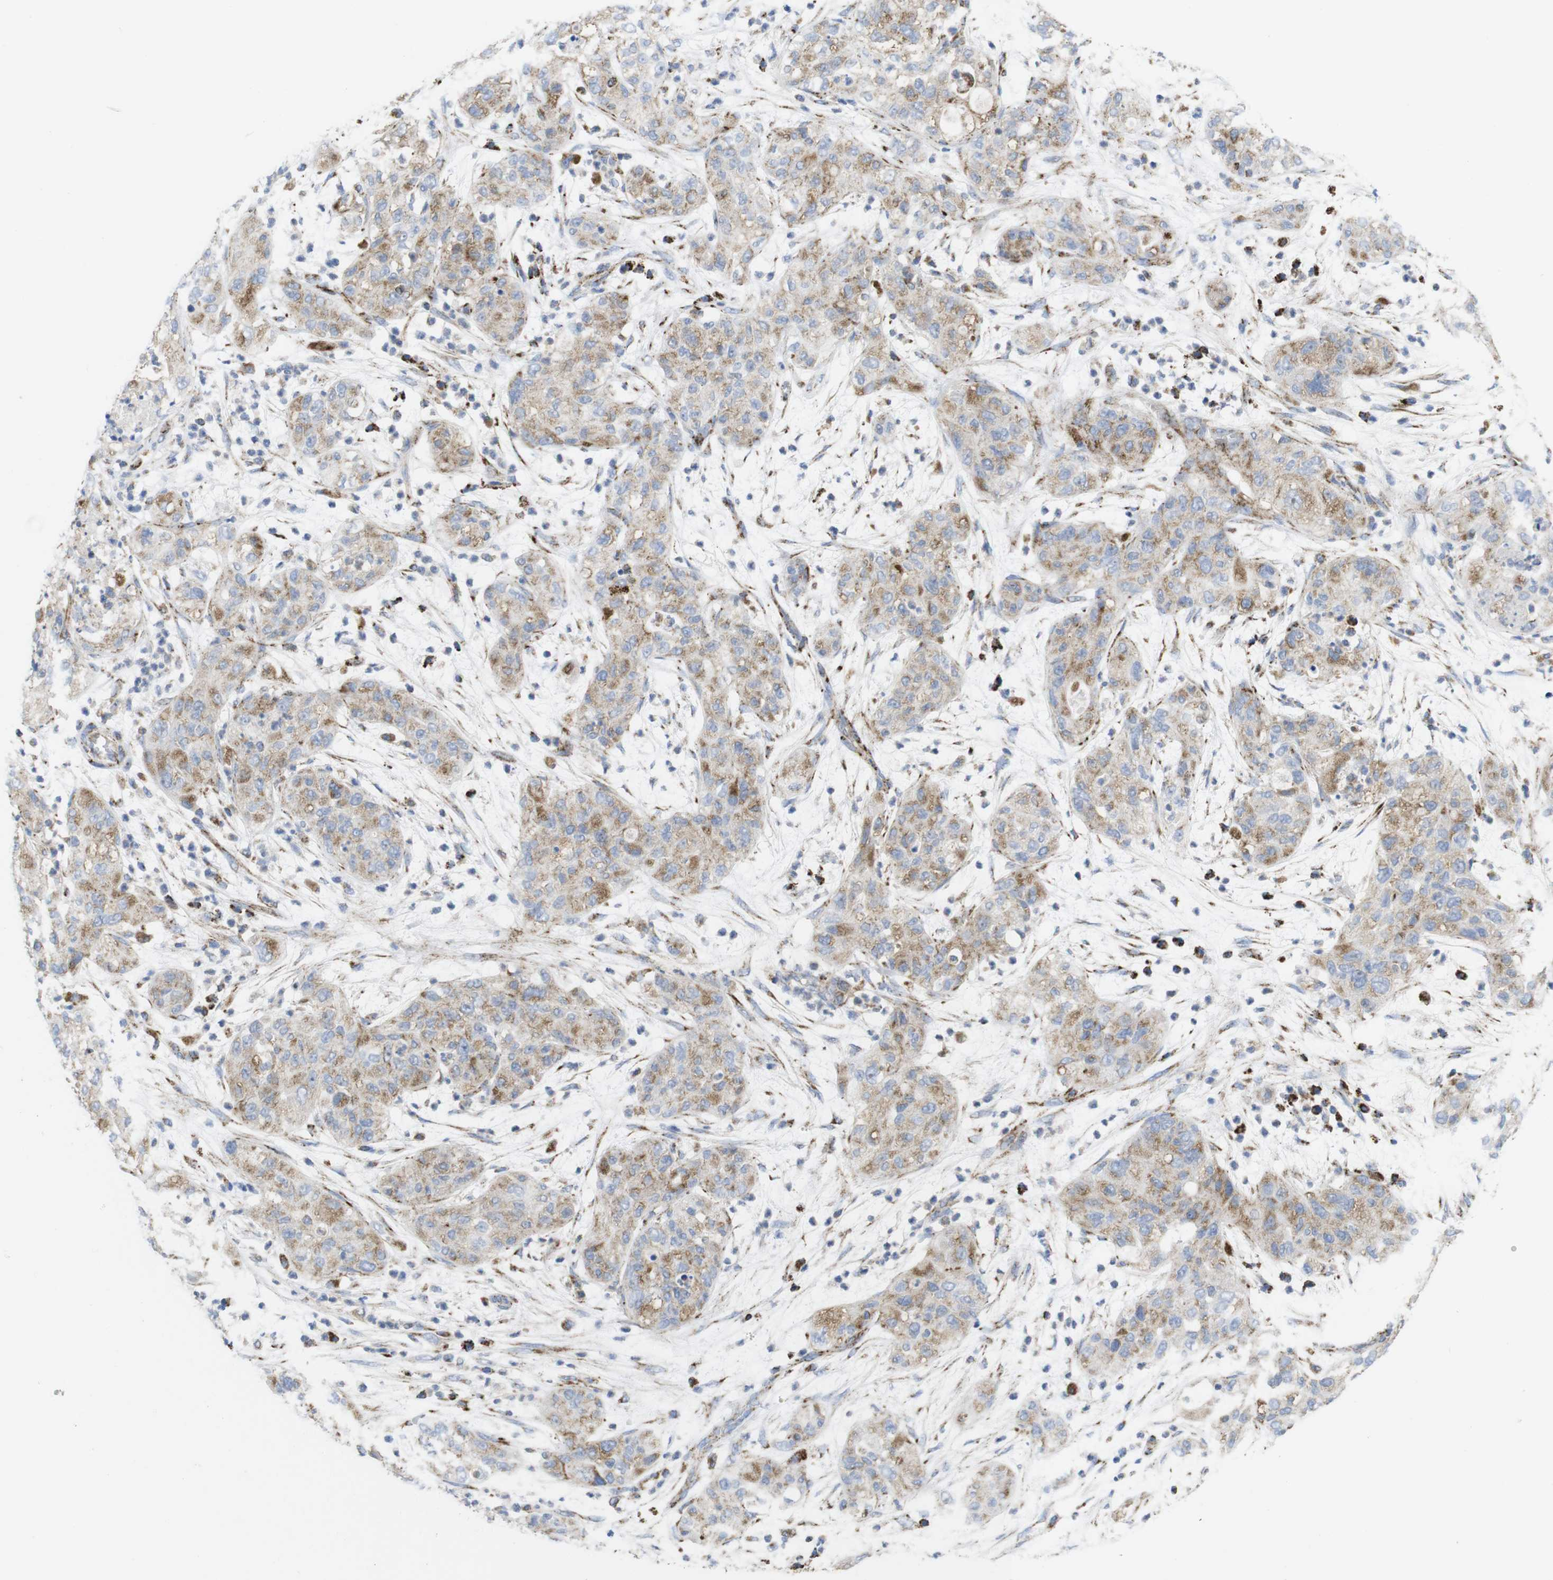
{"staining": {"intensity": "moderate", "quantity": "25%-75%", "location": "cytoplasmic/membranous"}, "tissue": "pancreatic cancer", "cell_type": "Tumor cells", "image_type": "cancer", "snomed": [{"axis": "morphology", "description": "Adenocarcinoma, NOS"}, {"axis": "topography", "description": "Pancreas"}], "caption": "Brown immunohistochemical staining in human pancreatic cancer shows moderate cytoplasmic/membranous staining in about 25%-75% of tumor cells.", "gene": "TMEM192", "patient": {"sex": "female", "age": 78}}